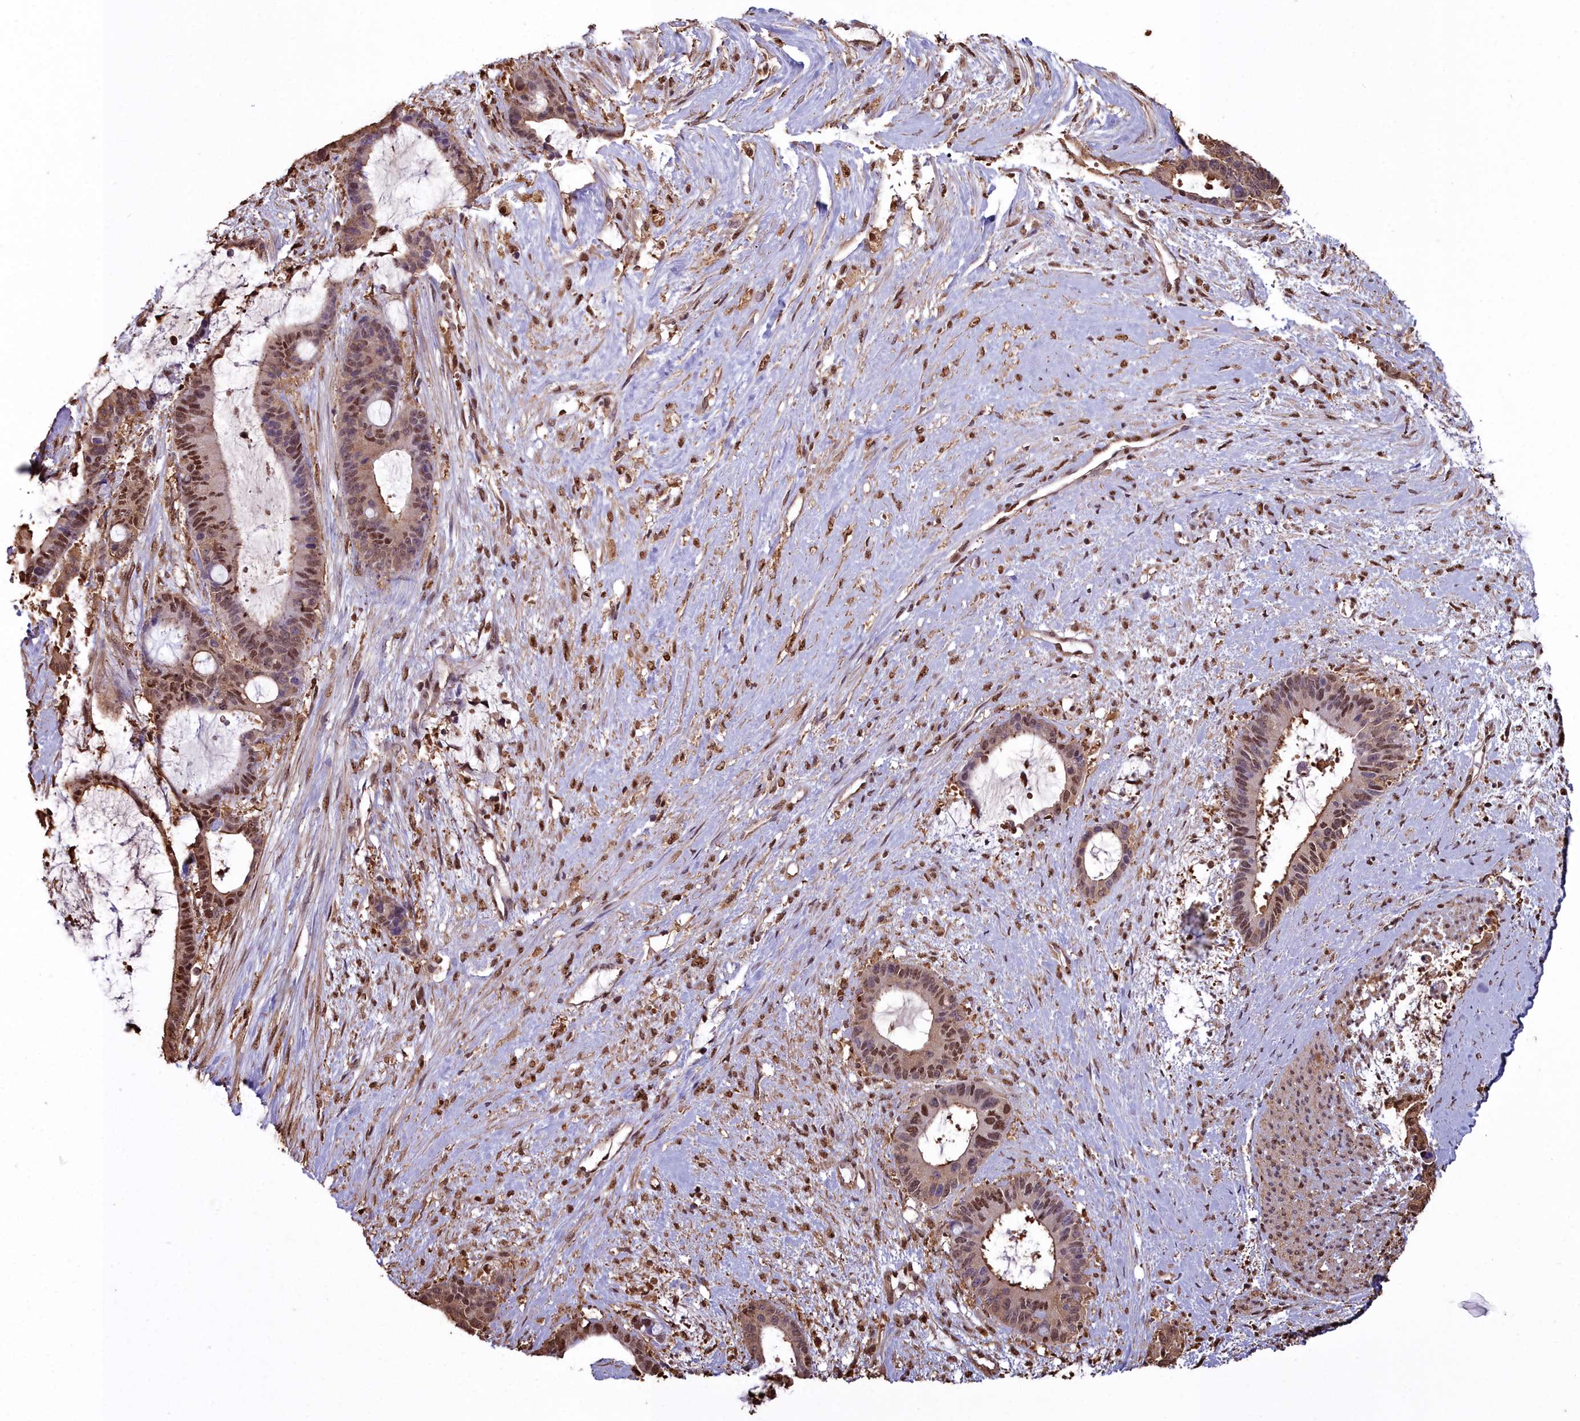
{"staining": {"intensity": "moderate", "quantity": ">75%", "location": "nuclear"}, "tissue": "liver cancer", "cell_type": "Tumor cells", "image_type": "cancer", "snomed": [{"axis": "morphology", "description": "Normal tissue, NOS"}, {"axis": "morphology", "description": "Cholangiocarcinoma"}, {"axis": "topography", "description": "Liver"}, {"axis": "topography", "description": "Peripheral nerve tissue"}], "caption": "The image demonstrates a brown stain indicating the presence of a protein in the nuclear of tumor cells in liver cancer (cholangiocarcinoma). The staining was performed using DAB (3,3'-diaminobenzidine) to visualize the protein expression in brown, while the nuclei were stained in blue with hematoxylin (Magnification: 20x).", "gene": "GAPDH", "patient": {"sex": "female", "age": 73}}